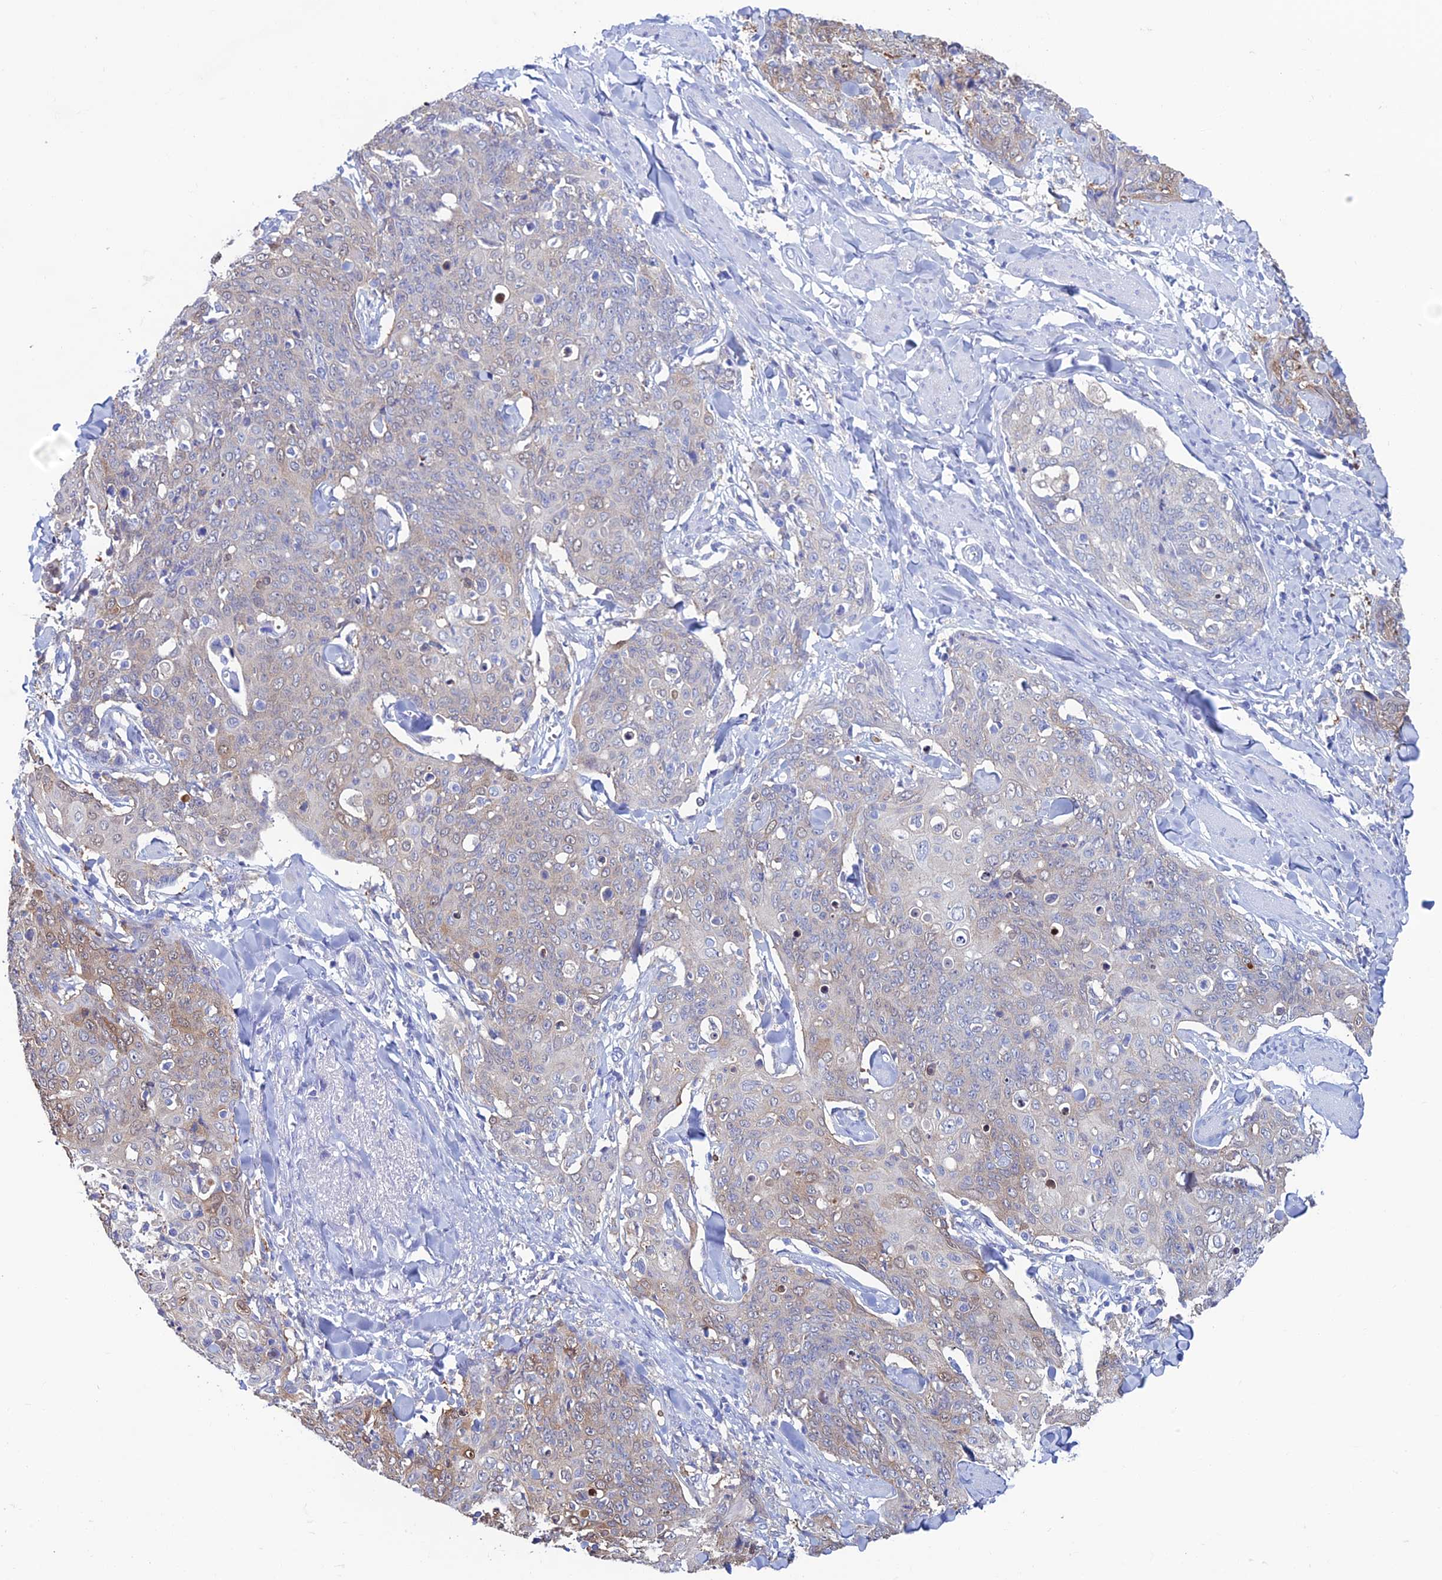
{"staining": {"intensity": "weak", "quantity": "25%-75%", "location": "cytoplasmic/membranous,nuclear"}, "tissue": "skin cancer", "cell_type": "Tumor cells", "image_type": "cancer", "snomed": [{"axis": "morphology", "description": "Squamous cell carcinoma, NOS"}, {"axis": "topography", "description": "Skin"}, {"axis": "topography", "description": "Vulva"}], "caption": "High-magnification brightfield microscopy of skin cancer stained with DAB (brown) and counterstained with hematoxylin (blue). tumor cells exhibit weak cytoplasmic/membranous and nuclear expression is present in about25%-75% of cells.", "gene": "KCNK17", "patient": {"sex": "female", "age": 85}}